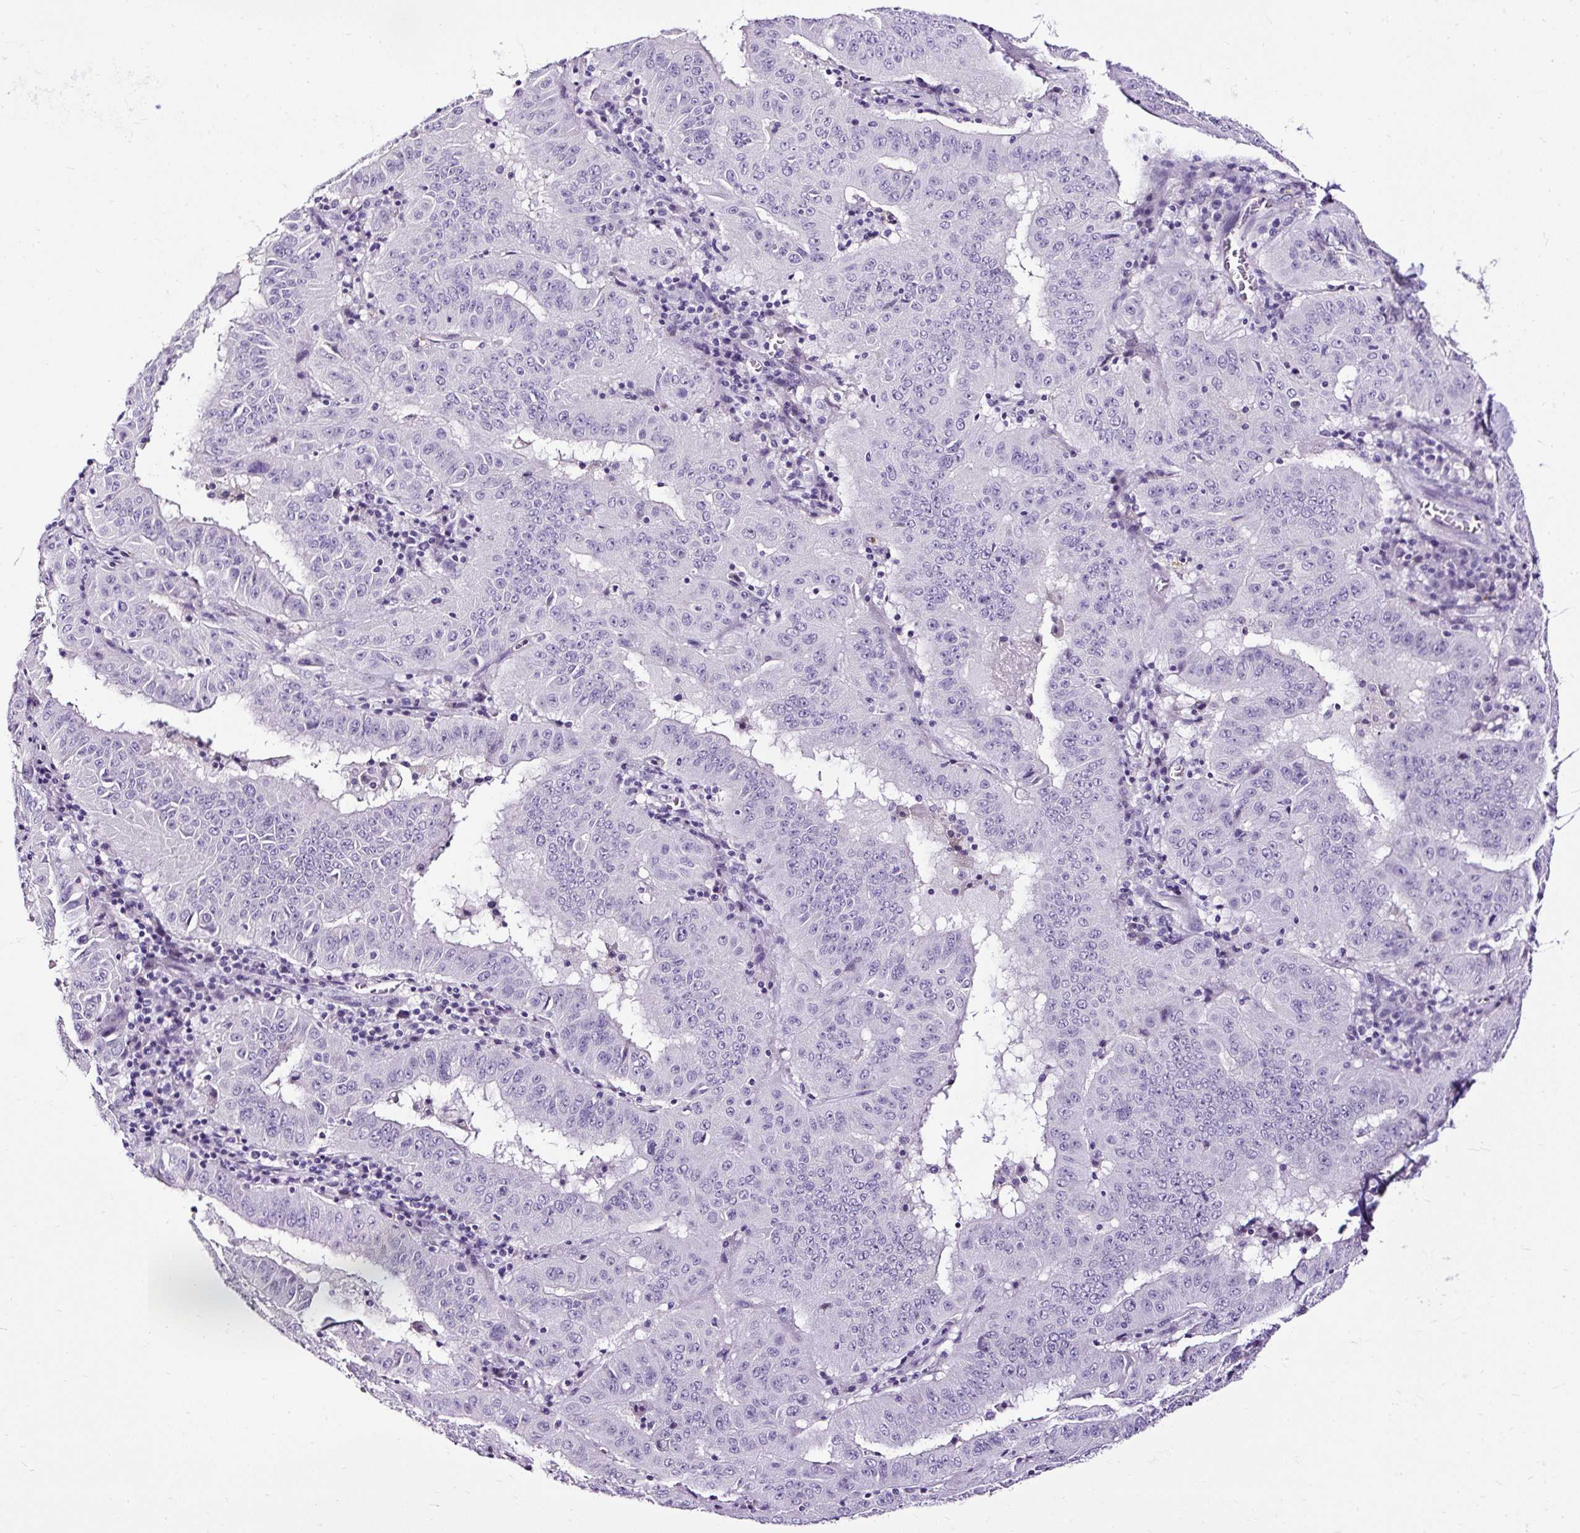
{"staining": {"intensity": "negative", "quantity": "none", "location": "none"}, "tissue": "pancreatic cancer", "cell_type": "Tumor cells", "image_type": "cancer", "snomed": [{"axis": "morphology", "description": "Adenocarcinoma, NOS"}, {"axis": "topography", "description": "Pancreas"}], "caption": "The immunohistochemistry photomicrograph has no significant expression in tumor cells of adenocarcinoma (pancreatic) tissue.", "gene": "SLC7A8", "patient": {"sex": "male", "age": 63}}